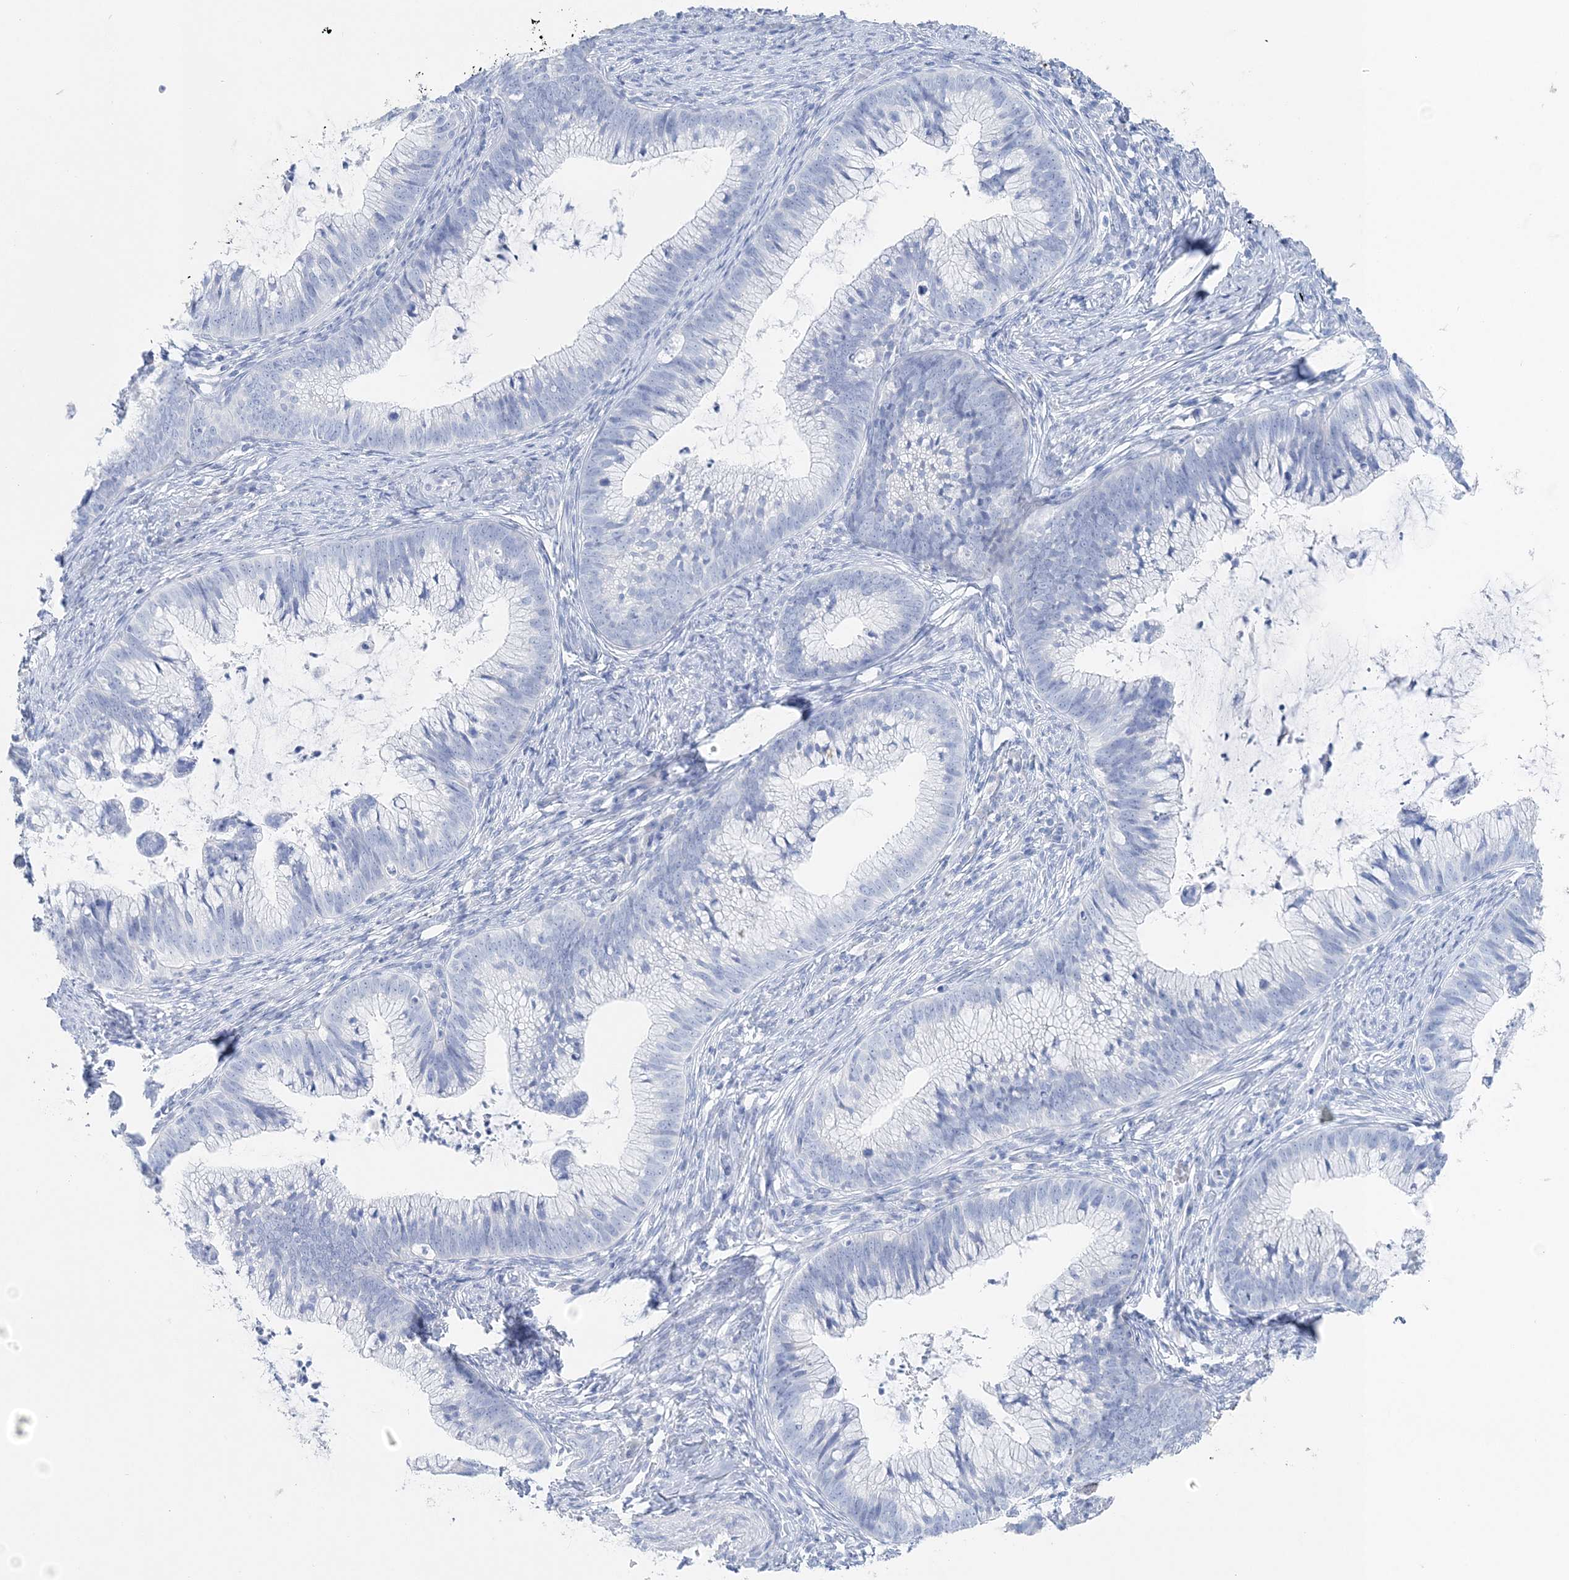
{"staining": {"intensity": "negative", "quantity": "none", "location": "none"}, "tissue": "cervical cancer", "cell_type": "Tumor cells", "image_type": "cancer", "snomed": [{"axis": "morphology", "description": "Adenocarcinoma, NOS"}, {"axis": "topography", "description": "Cervix"}], "caption": "Protein analysis of cervical cancer (adenocarcinoma) demonstrates no significant staining in tumor cells. (Stains: DAB (3,3'-diaminobenzidine) immunohistochemistry with hematoxylin counter stain, Microscopy: brightfield microscopy at high magnification).", "gene": "TSPYL6", "patient": {"sex": "female", "age": 36}}